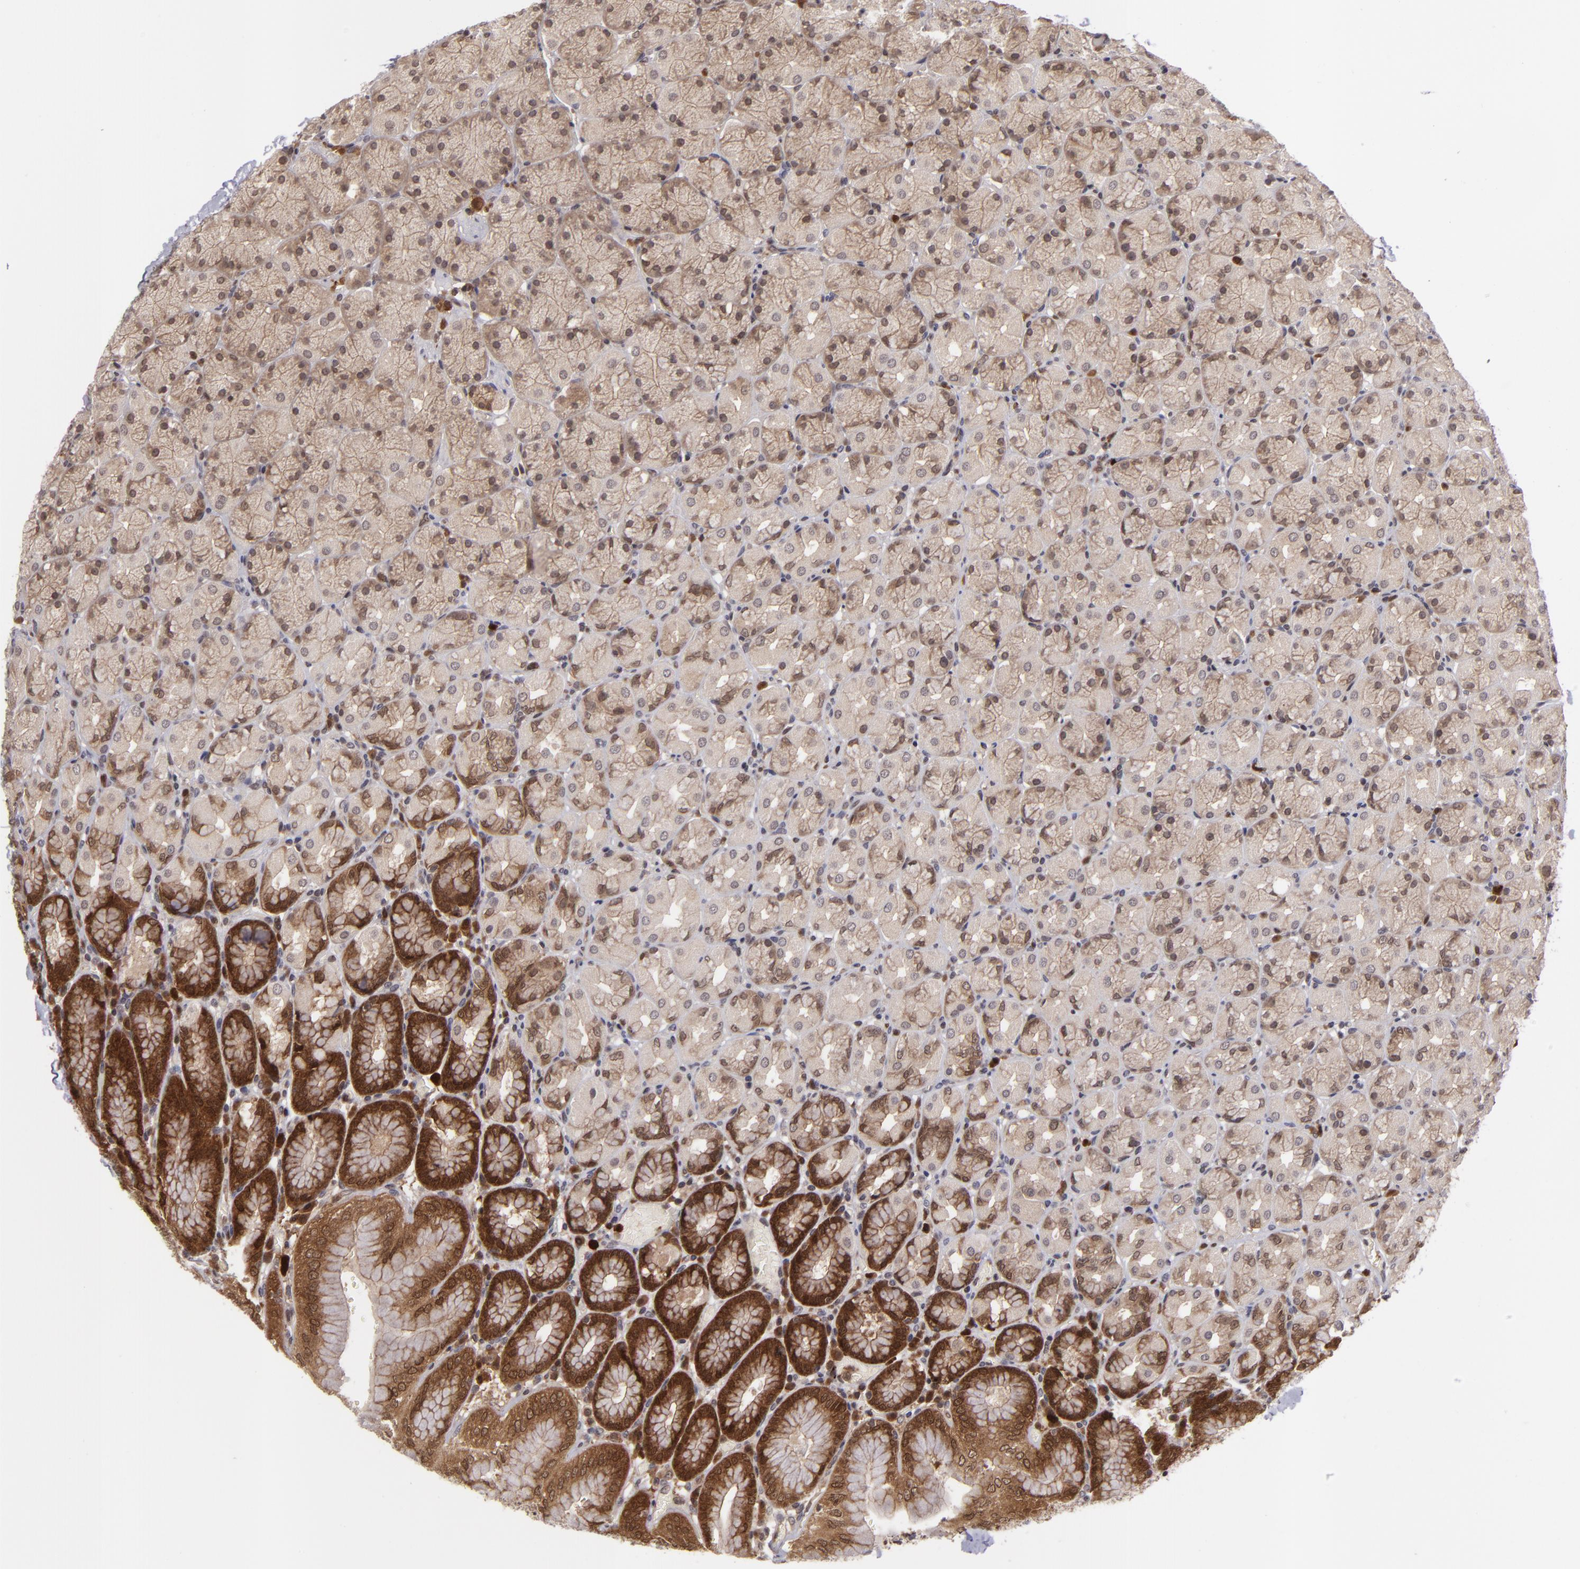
{"staining": {"intensity": "strong", "quantity": ">75%", "location": "cytoplasmic/membranous,nuclear"}, "tissue": "stomach", "cell_type": "Glandular cells", "image_type": "normal", "snomed": [{"axis": "morphology", "description": "Normal tissue, NOS"}, {"axis": "topography", "description": "Stomach, upper"}, {"axis": "topography", "description": "Stomach"}], "caption": "Immunohistochemistry image of normal stomach stained for a protein (brown), which displays high levels of strong cytoplasmic/membranous,nuclear positivity in approximately >75% of glandular cells.", "gene": "ZBTB33", "patient": {"sex": "male", "age": 76}}